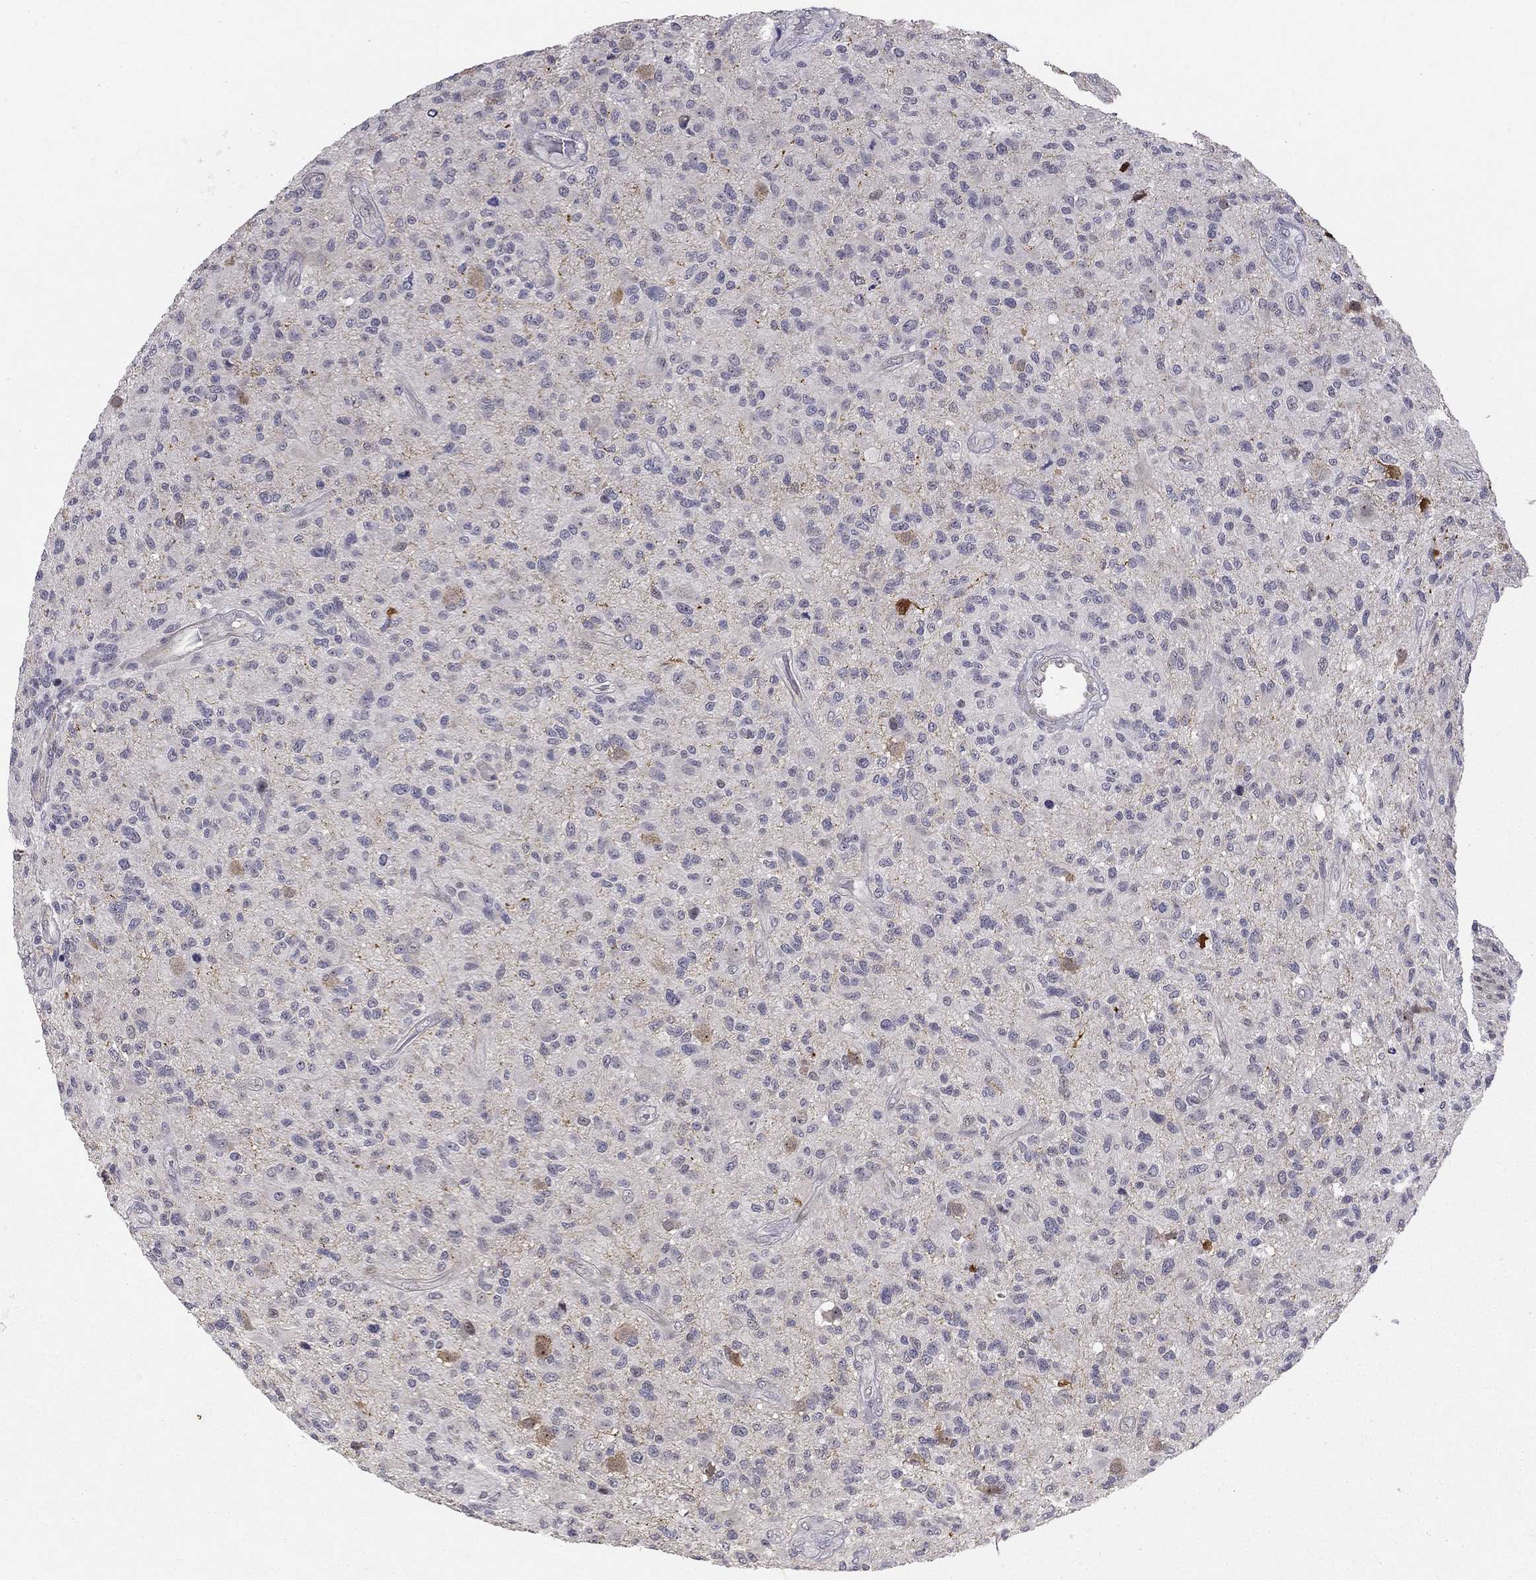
{"staining": {"intensity": "negative", "quantity": "none", "location": "none"}, "tissue": "glioma", "cell_type": "Tumor cells", "image_type": "cancer", "snomed": [{"axis": "morphology", "description": "Glioma, malignant, High grade"}, {"axis": "topography", "description": "Brain"}], "caption": "IHC of human malignant glioma (high-grade) shows no expression in tumor cells. (DAB immunohistochemistry visualized using brightfield microscopy, high magnification).", "gene": "STXBP6", "patient": {"sex": "male", "age": 47}}